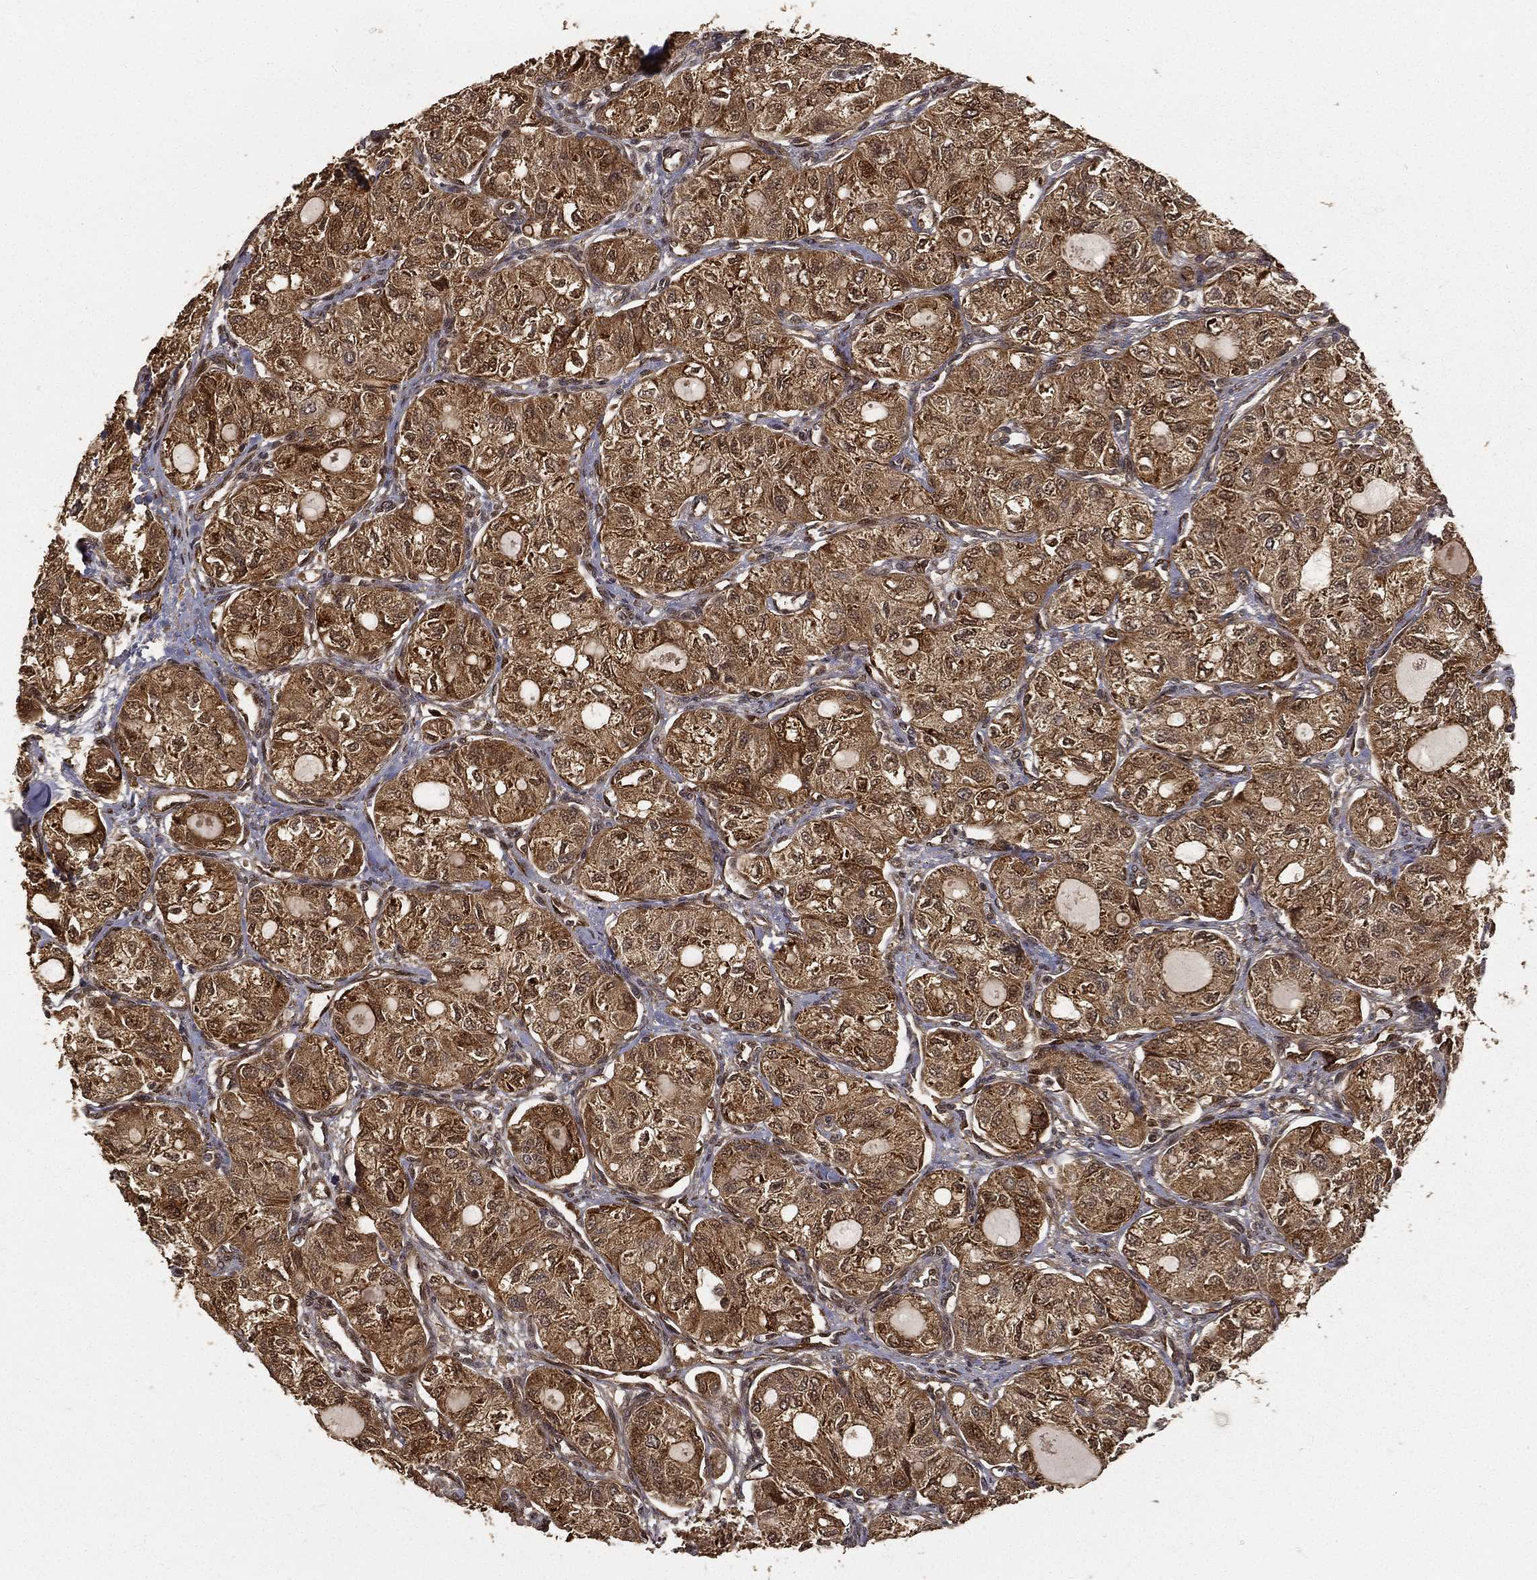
{"staining": {"intensity": "moderate", "quantity": ">75%", "location": "cytoplasmic/membranous"}, "tissue": "thyroid cancer", "cell_type": "Tumor cells", "image_type": "cancer", "snomed": [{"axis": "morphology", "description": "Follicular adenoma carcinoma, NOS"}, {"axis": "topography", "description": "Thyroid gland"}], "caption": "Protein expression analysis of human follicular adenoma carcinoma (thyroid) reveals moderate cytoplasmic/membranous staining in approximately >75% of tumor cells.", "gene": "MAPK1", "patient": {"sex": "male", "age": 75}}